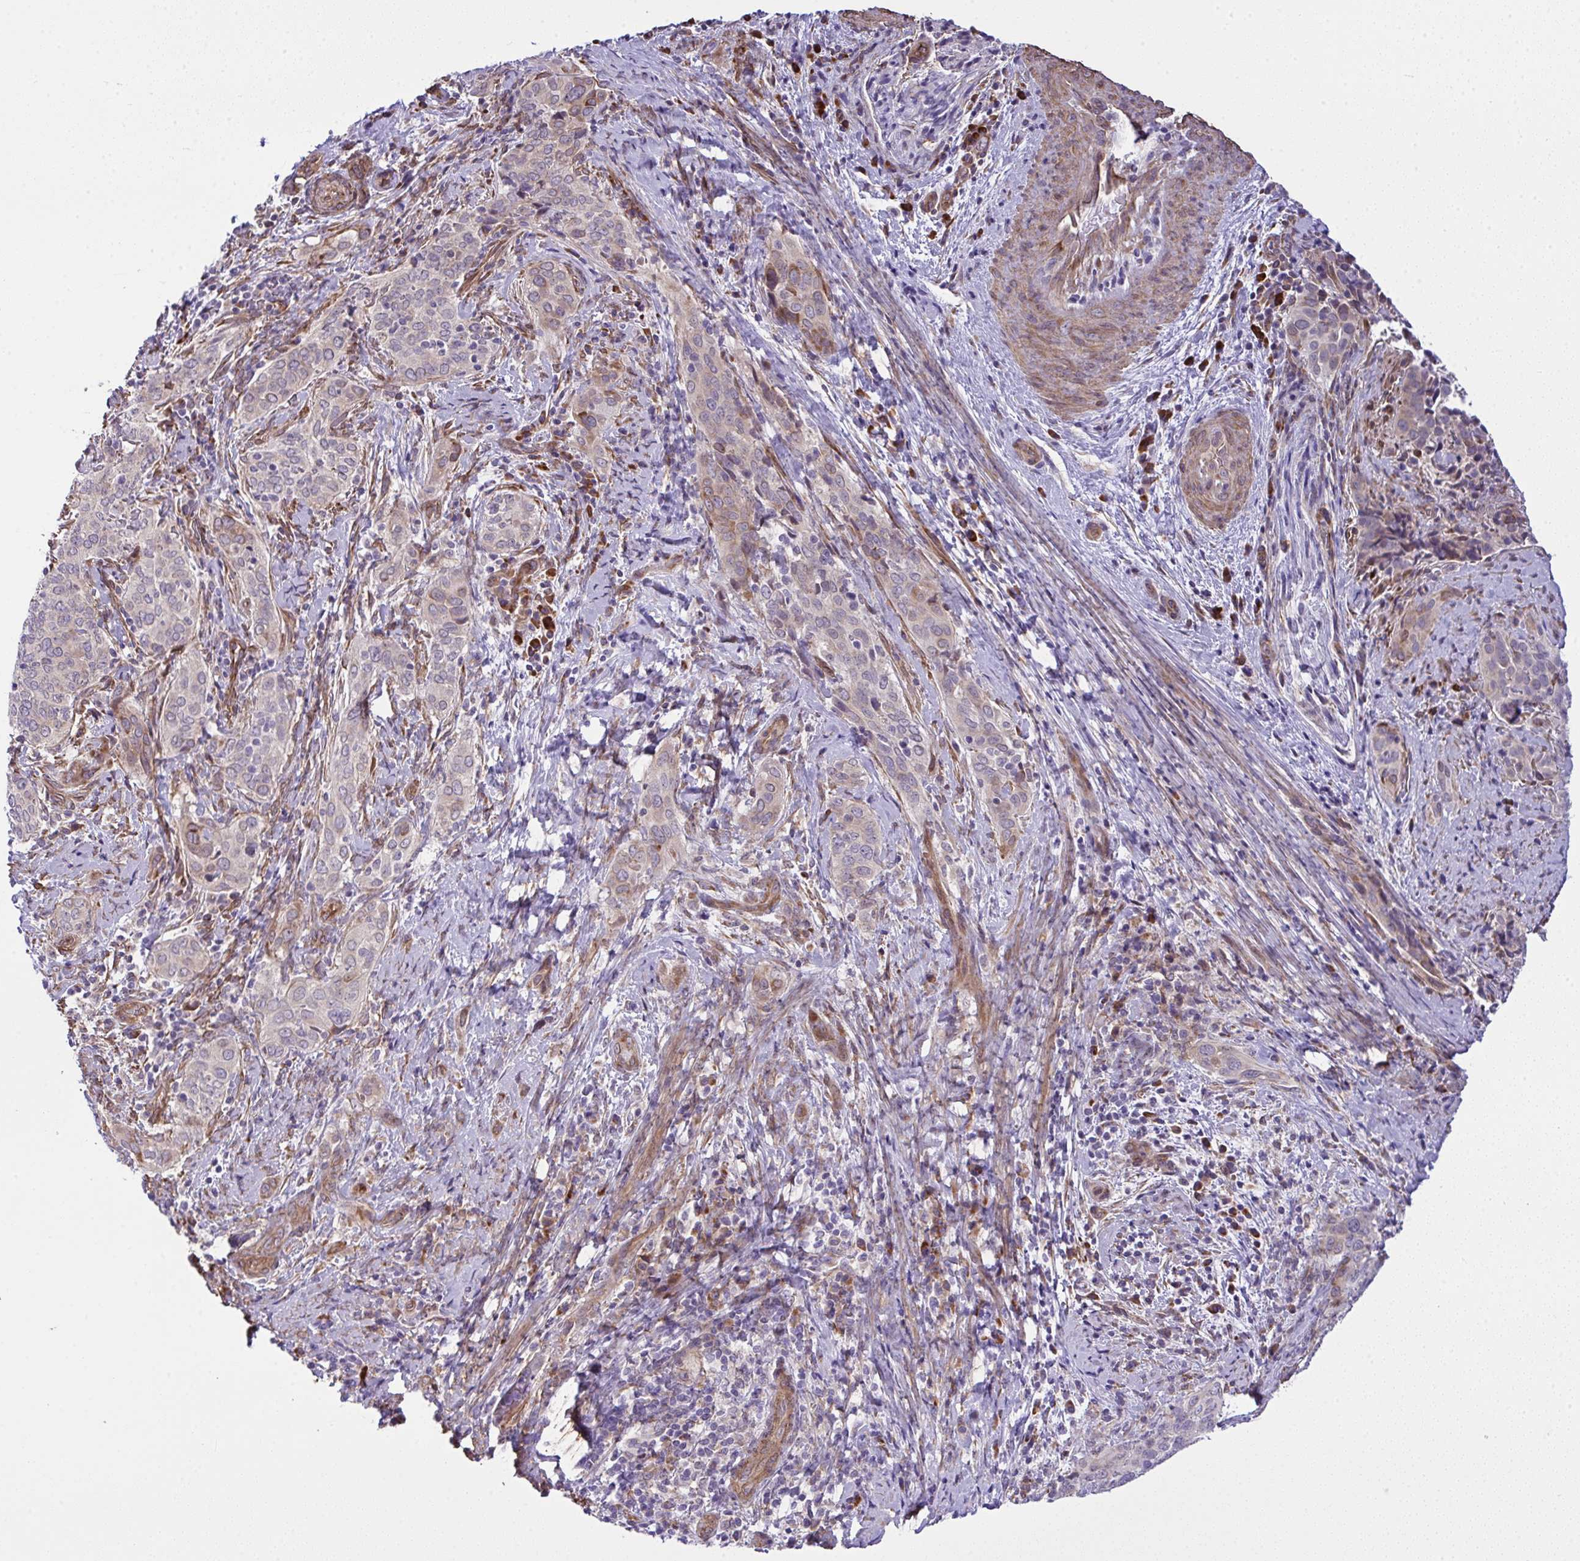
{"staining": {"intensity": "negative", "quantity": "none", "location": "none"}, "tissue": "cervical cancer", "cell_type": "Tumor cells", "image_type": "cancer", "snomed": [{"axis": "morphology", "description": "Squamous cell carcinoma, NOS"}, {"axis": "topography", "description": "Cervix"}], "caption": "Immunohistochemistry of squamous cell carcinoma (cervical) displays no expression in tumor cells. (Brightfield microscopy of DAB immunohistochemistry at high magnification).", "gene": "RSKR", "patient": {"sex": "female", "age": 38}}